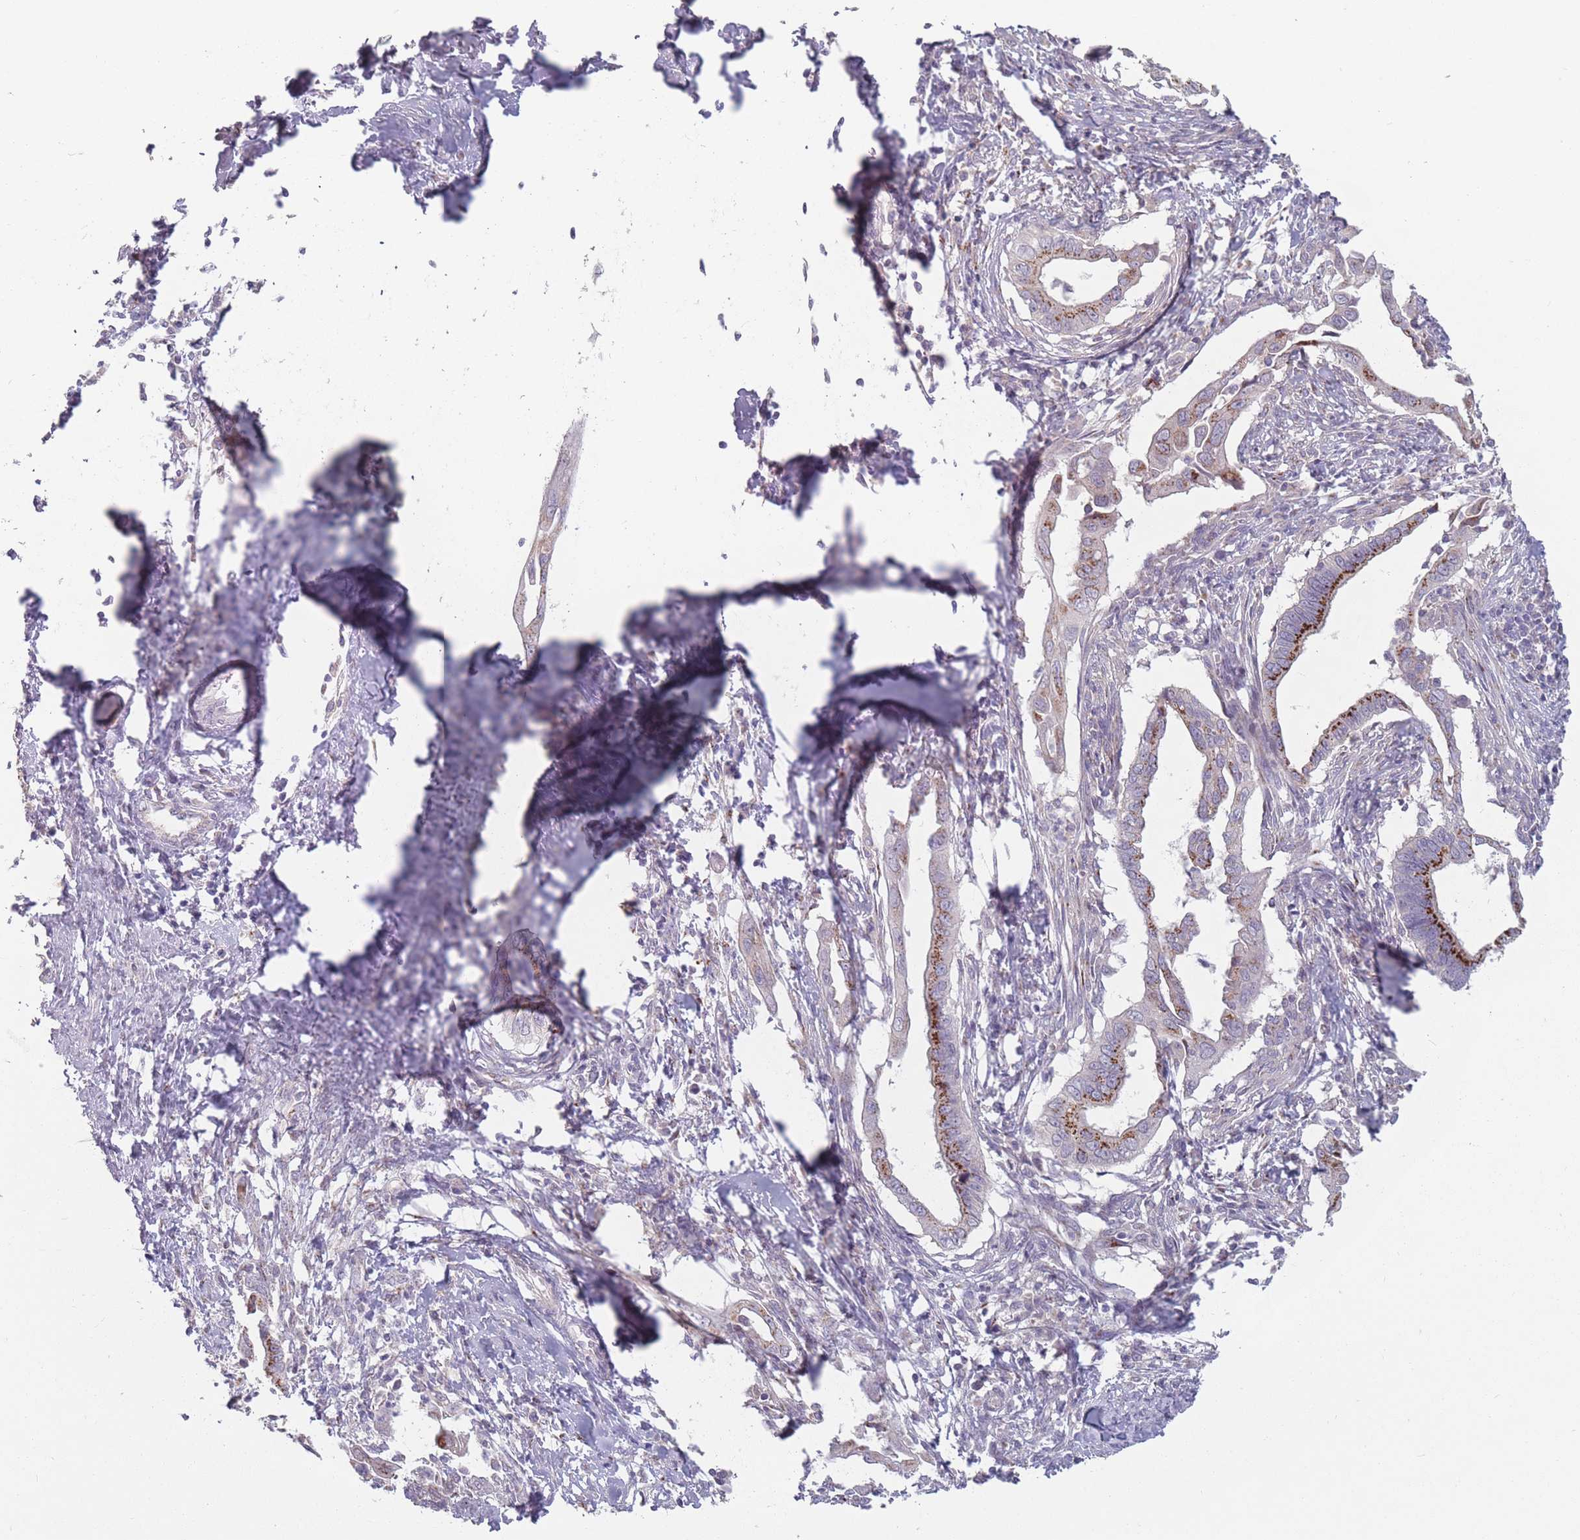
{"staining": {"intensity": "strong", "quantity": "<25%", "location": "cytoplasmic/membranous"}, "tissue": "cervical cancer", "cell_type": "Tumor cells", "image_type": "cancer", "snomed": [{"axis": "morphology", "description": "Adenocarcinoma, NOS"}, {"axis": "topography", "description": "Cervix"}], "caption": "Protein staining of adenocarcinoma (cervical) tissue displays strong cytoplasmic/membranous staining in approximately <25% of tumor cells.", "gene": "AKAIN1", "patient": {"sex": "female", "age": 42}}